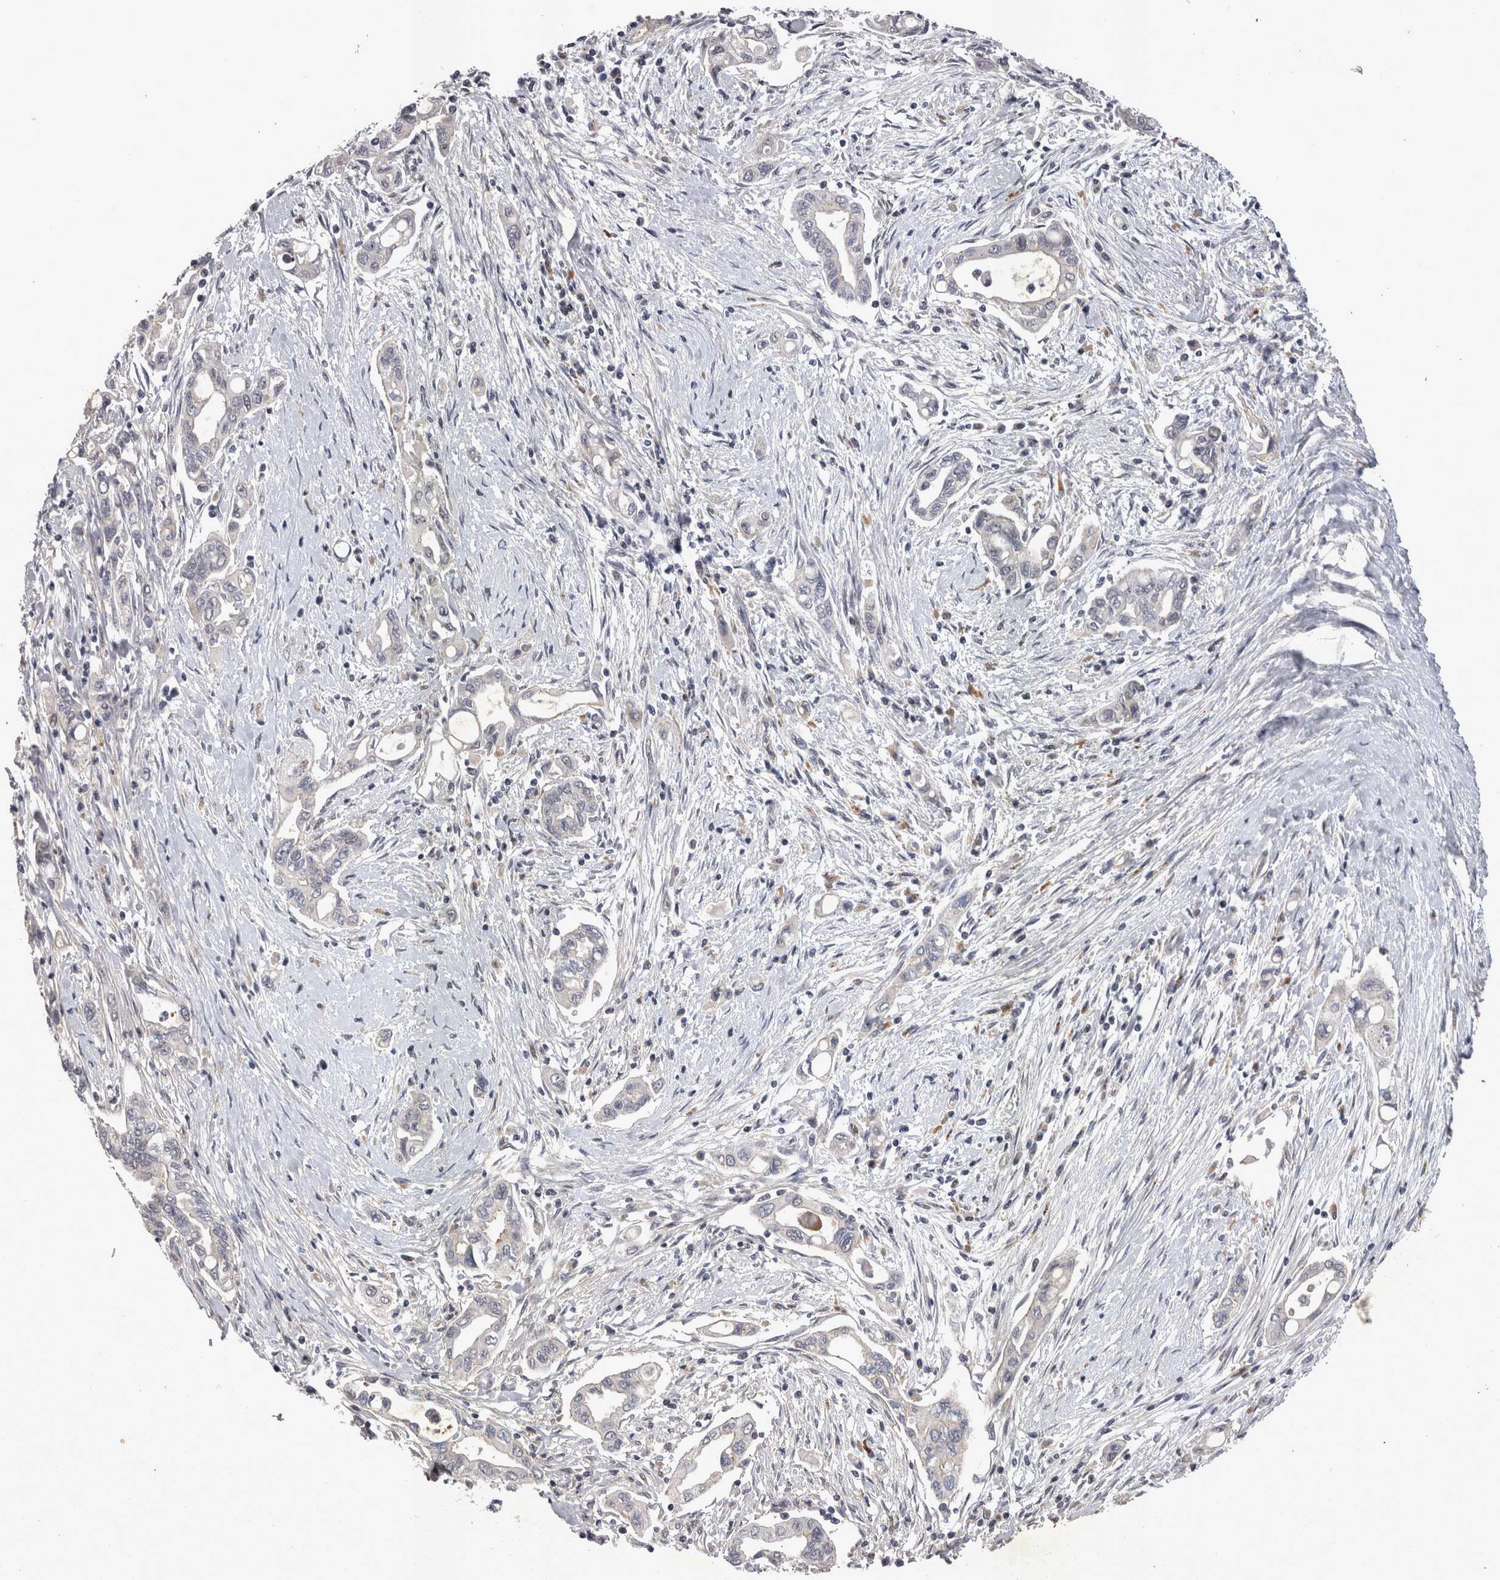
{"staining": {"intensity": "negative", "quantity": "none", "location": "none"}, "tissue": "pancreatic cancer", "cell_type": "Tumor cells", "image_type": "cancer", "snomed": [{"axis": "morphology", "description": "Adenocarcinoma, NOS"}, {"axis": "topography", "description": "Pancreas"}], "caption": "Image shows no protein staining in tumor cells of pancreatic cancer tissue. (DAB immunohistochemistry (IHC), high magnification).", "gene": "CTBS", "patient": {"sex": "female", "age": 57}}